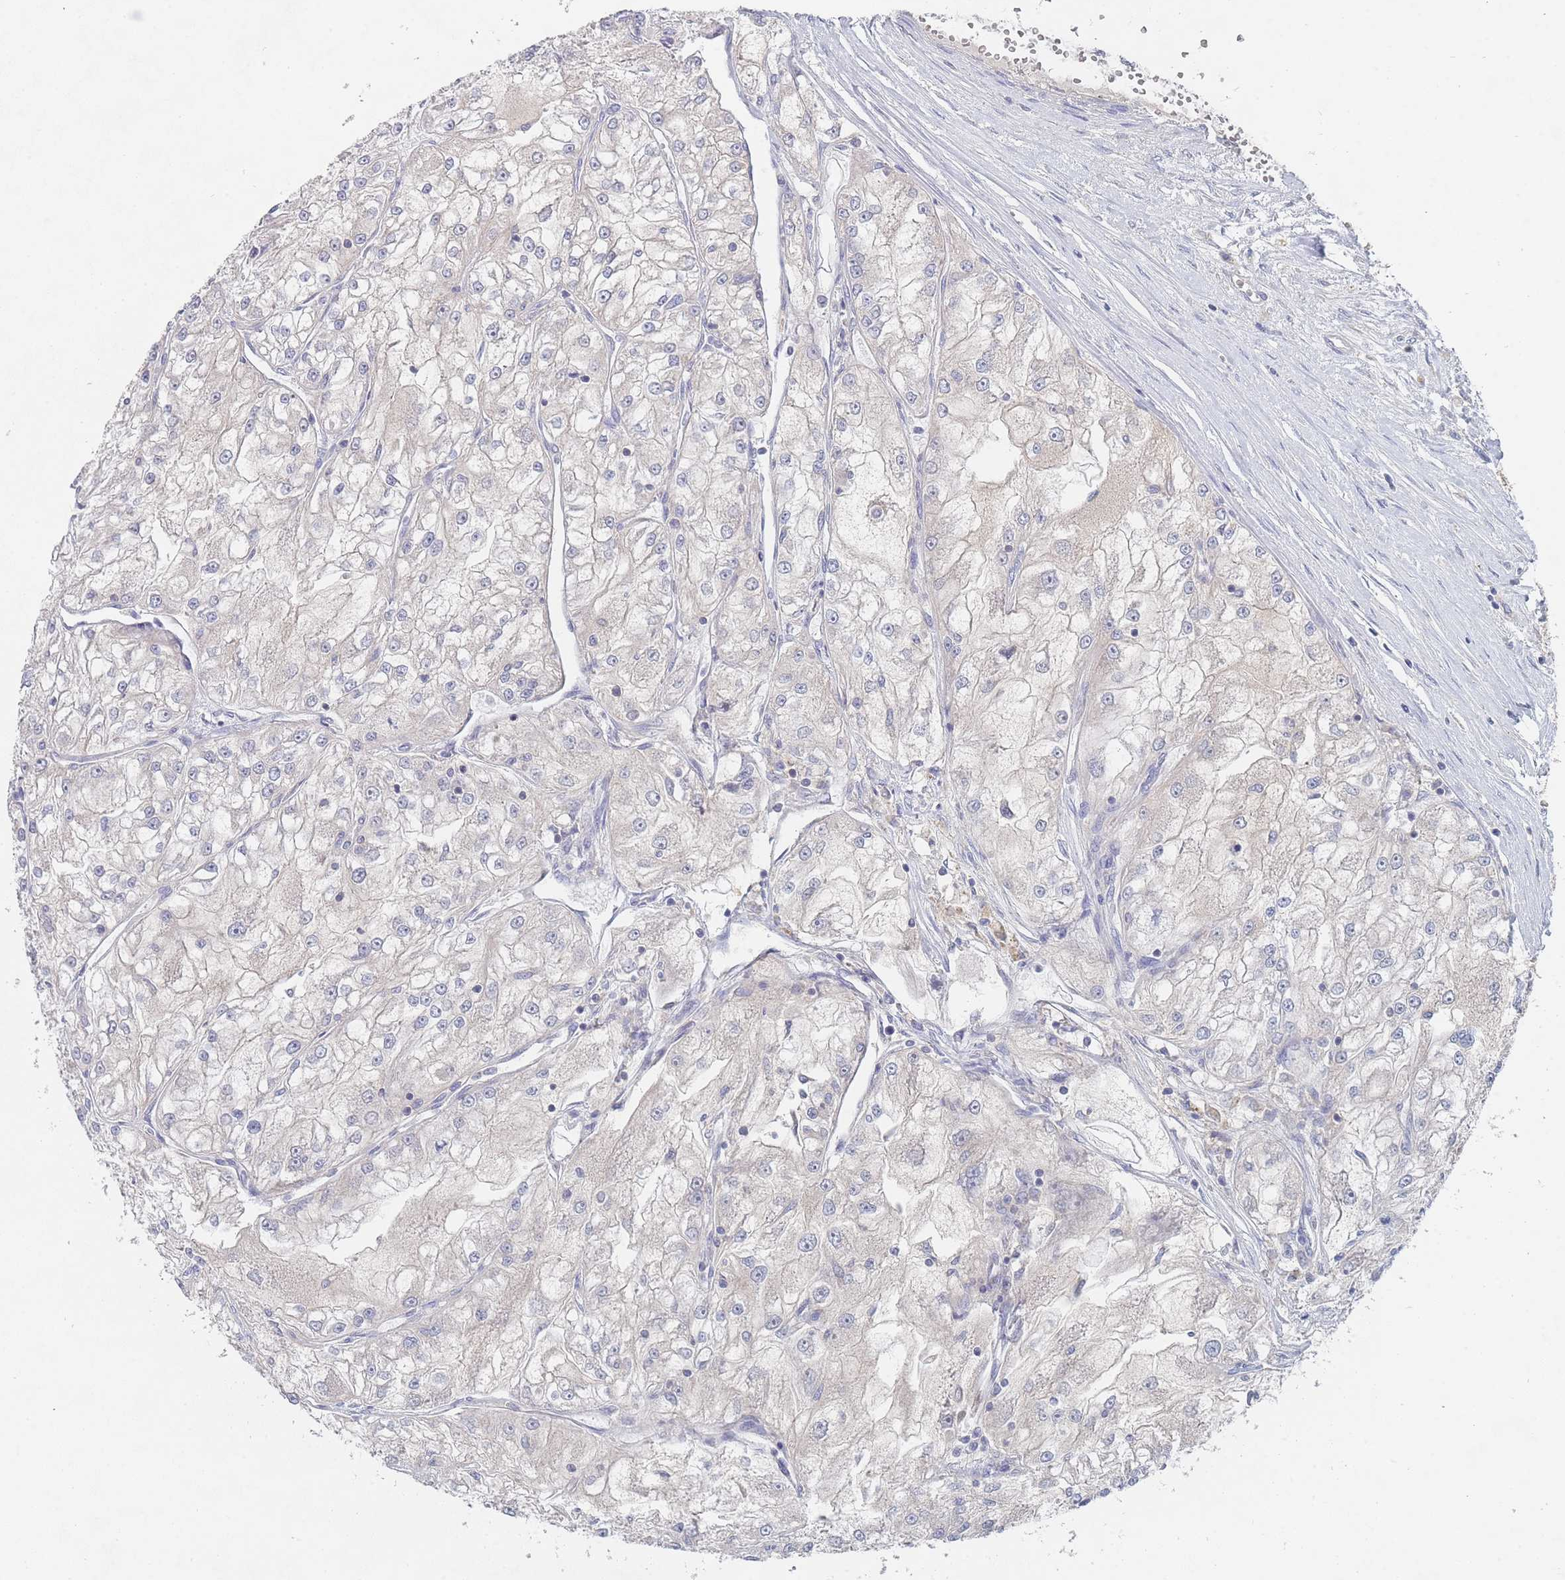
{"staining": {"intensity": "negative", "quantity": "none", "location": "none"}, "tissue": "renal cancer", "cell_type": "Tumor cells", "image_type": "cancer", "snomed": [{"axis": "morphology", "description": "Adenocarcinoma, NOS"}, {"axis": "topography", "description": "Kidney"}], "caption": "This is an immunohistochemistry histopathology image of human renal cancer. There is no staining in tumor cells.", "gene": "PPP6C", "patient": {"sex": "female", "age": 72}}